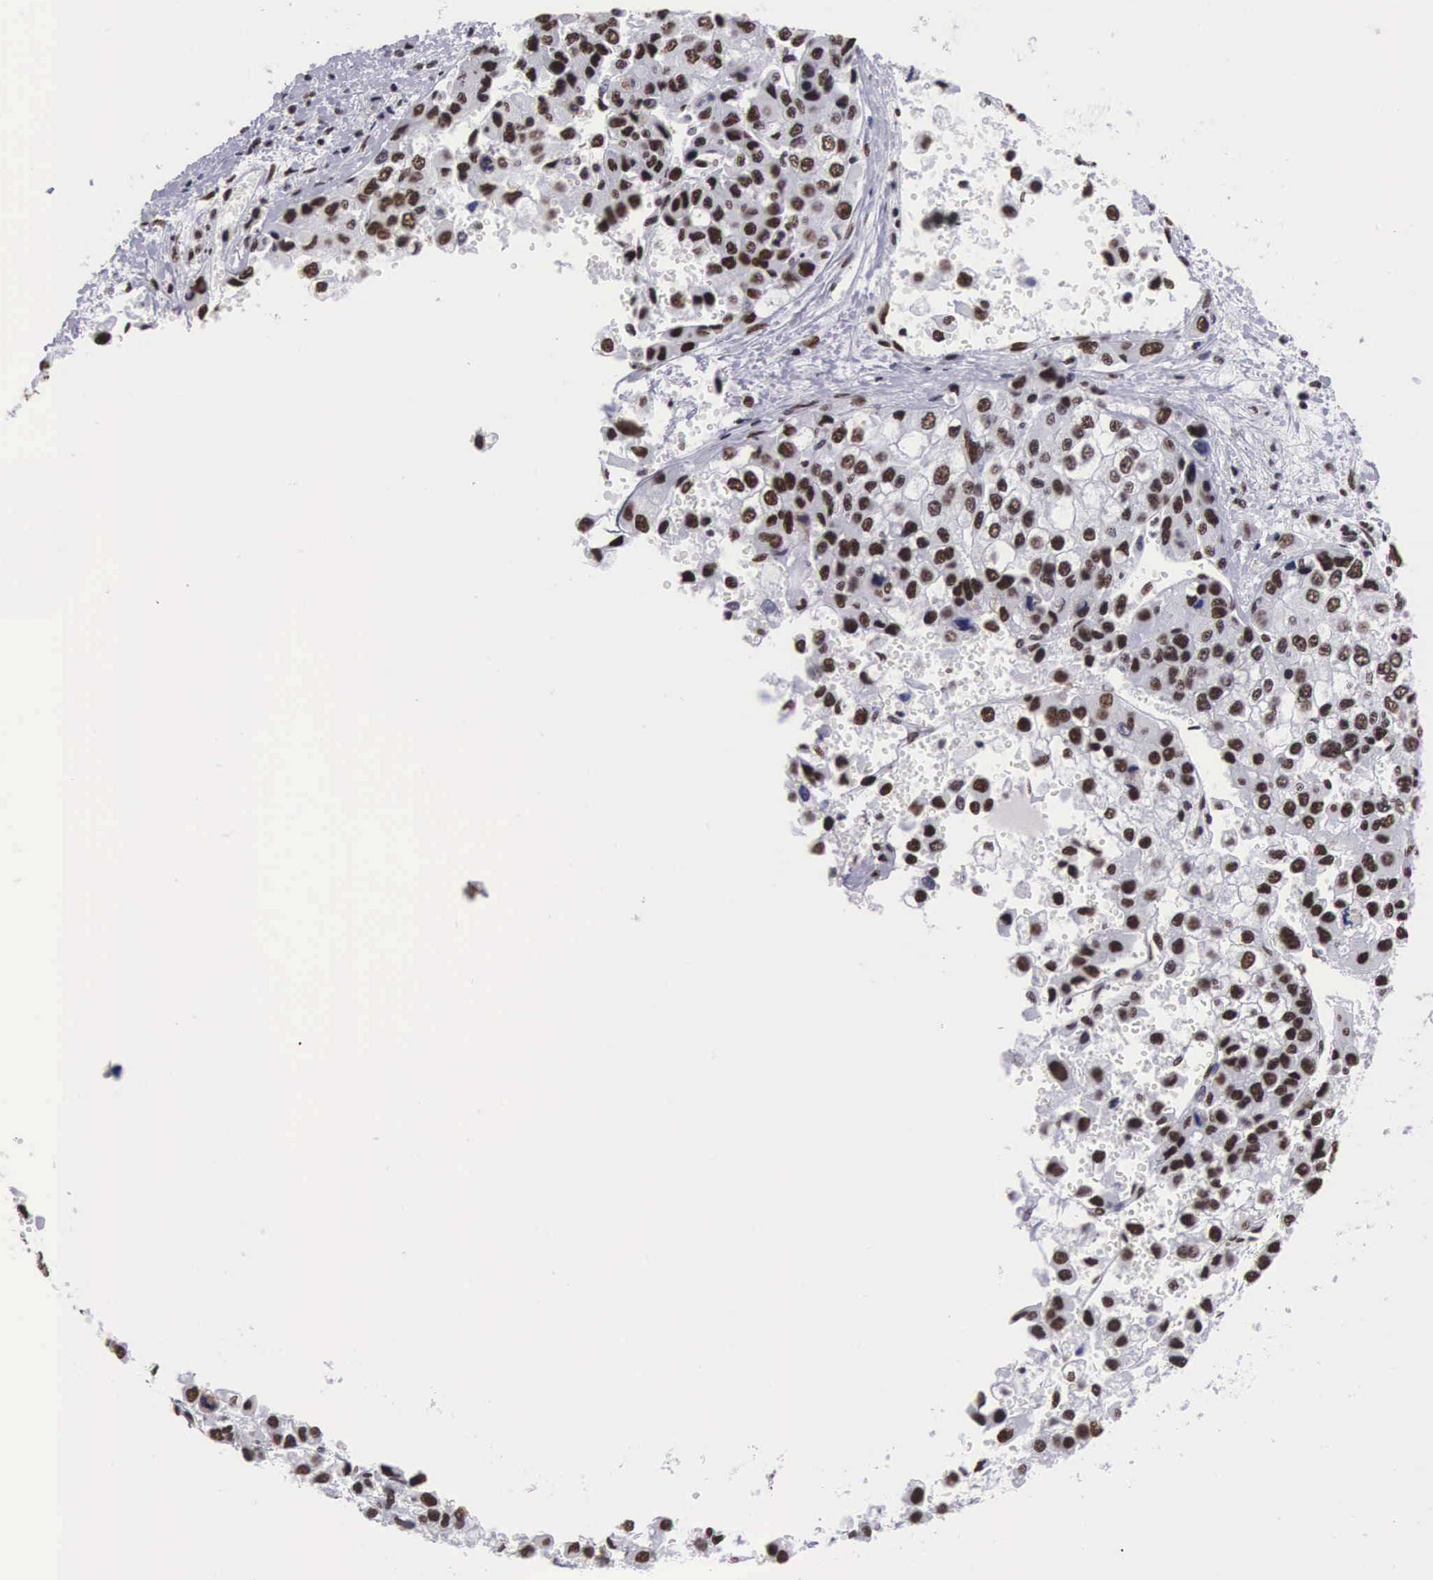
{"staining": {"intensity": "moderate", "quantity": ">75%", "location": "nuclear"}, "tissue": "liver cancer", "cell_type": "Tumor cells", "image_type": "cancer", "snomed": [{"axis": "morphology", "description": "Carcinoma, Hepatocellular, NOS"}, {"axis": "topography", "description": "Liver"}], "caption": "Human hepatocellular carcinoma (liver) stained with a brown dye reveals moderate nuclear positive expression in about >75% of tumor cells.", "gene": "SF3A1", "patient": {"sex": "female", "age": 66}}